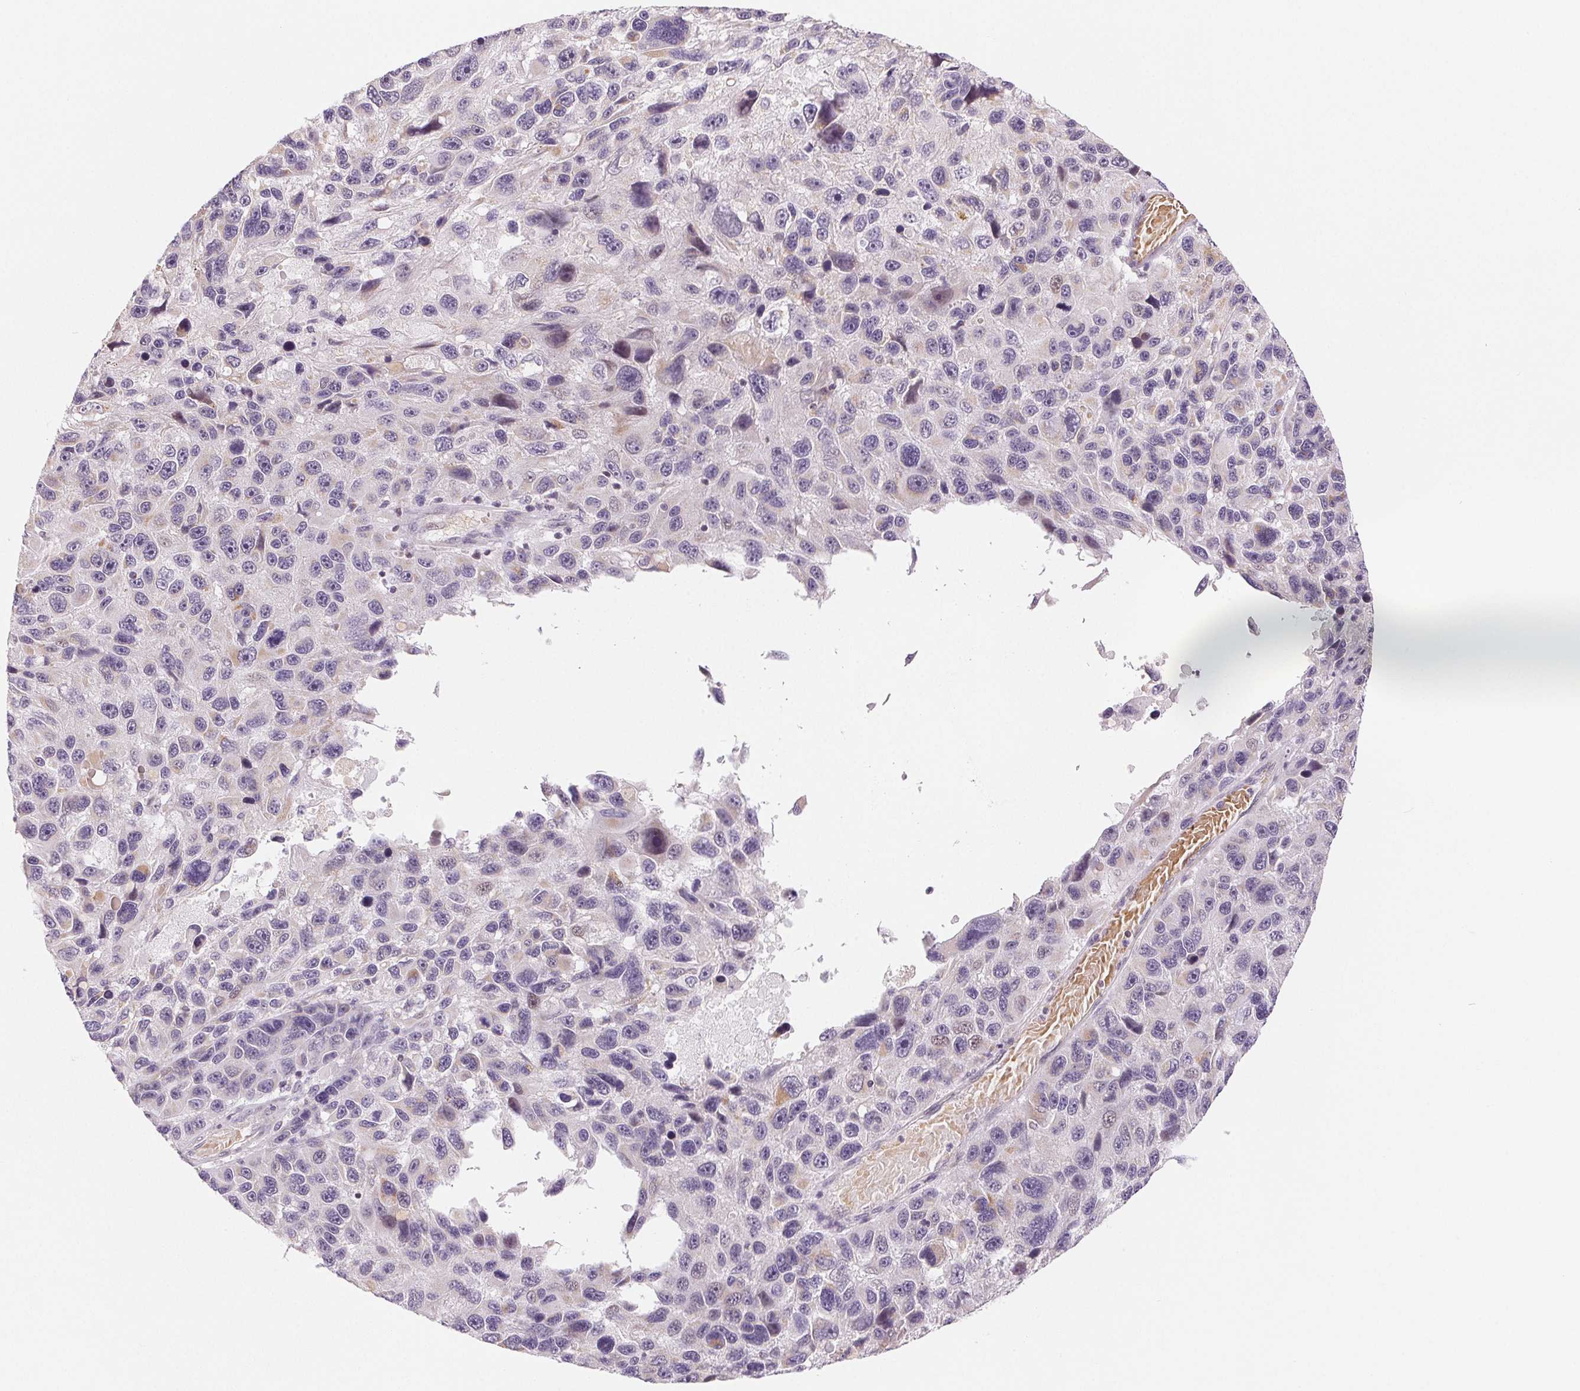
{"staining": {"intensity": "negative", "quantity": "none", "location": "none"}, "tissue": "melanoma", "cell_type": "Tumor cells", "image_type": "cancer", "snomed": [{"axis": "morphology", "description": "Malignant melanoma, NOS"}, {"axis": "topography", "description": "Skin"}], "caption": "High magnification brightfield microscopy of malignant melanoma stained with DAB (3,3'-diaminobenzidine) (brown) and counterstained with hematoxylin (blue): tumor cells show no significant positivity.", "gene": "HINT2", "patient": {"sex": "male", "age": 53}}